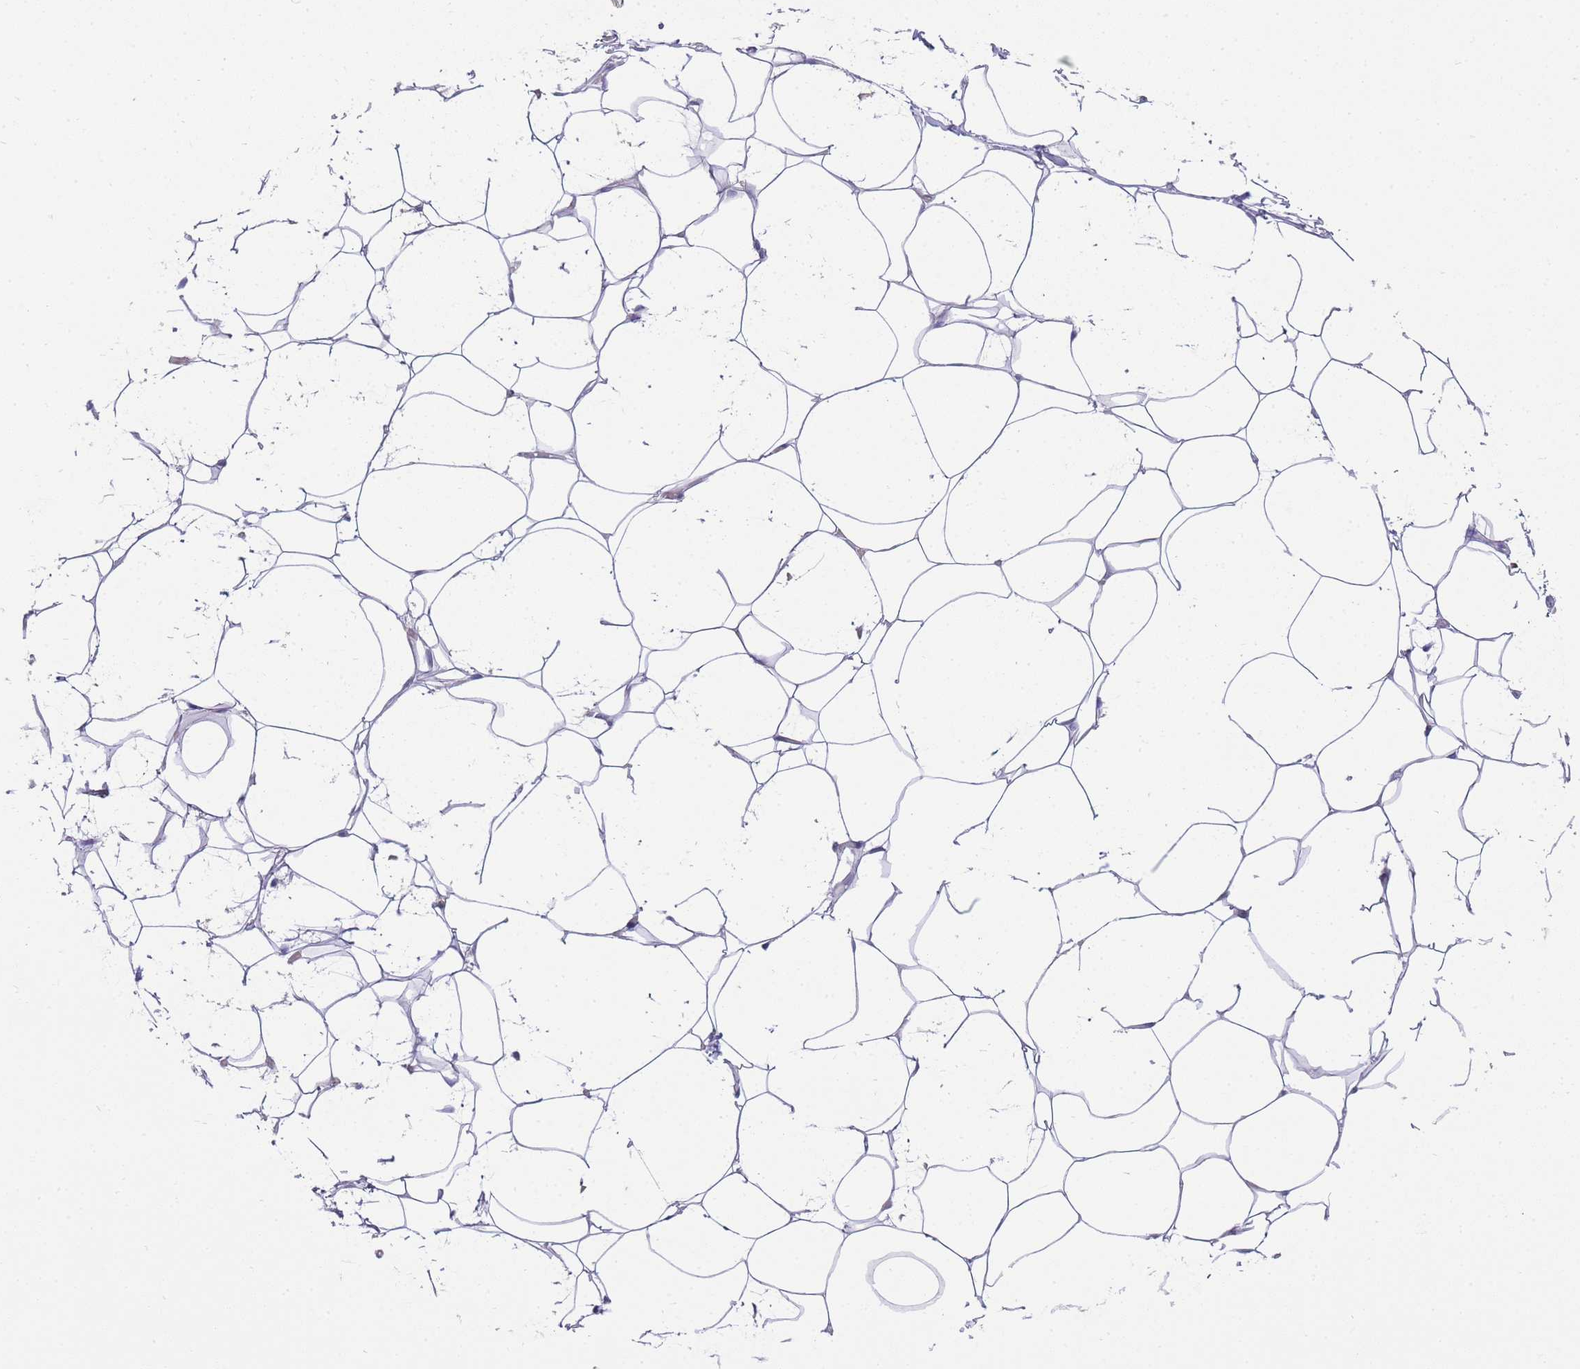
{"staining": {"intensity": "negative", "quantity": "none", "location": "none"}, "tissue": "adipose tissue", "cell_type": "Adipocytes", "image_type": "normal", "snomed": [{"axis": "morphology", "description": "Normal tissue, NOS"}, {"axis": "topography", "description": "Breast"}], "caption": "Immunohistochemistry (IHC) photomicrograph of unremarkable human adipose tissue stained for a protein (brown), which demonstrates no staining in adipocytes.", "gene": "DPP4", "patient": {"sex": "female", "age": 26}}